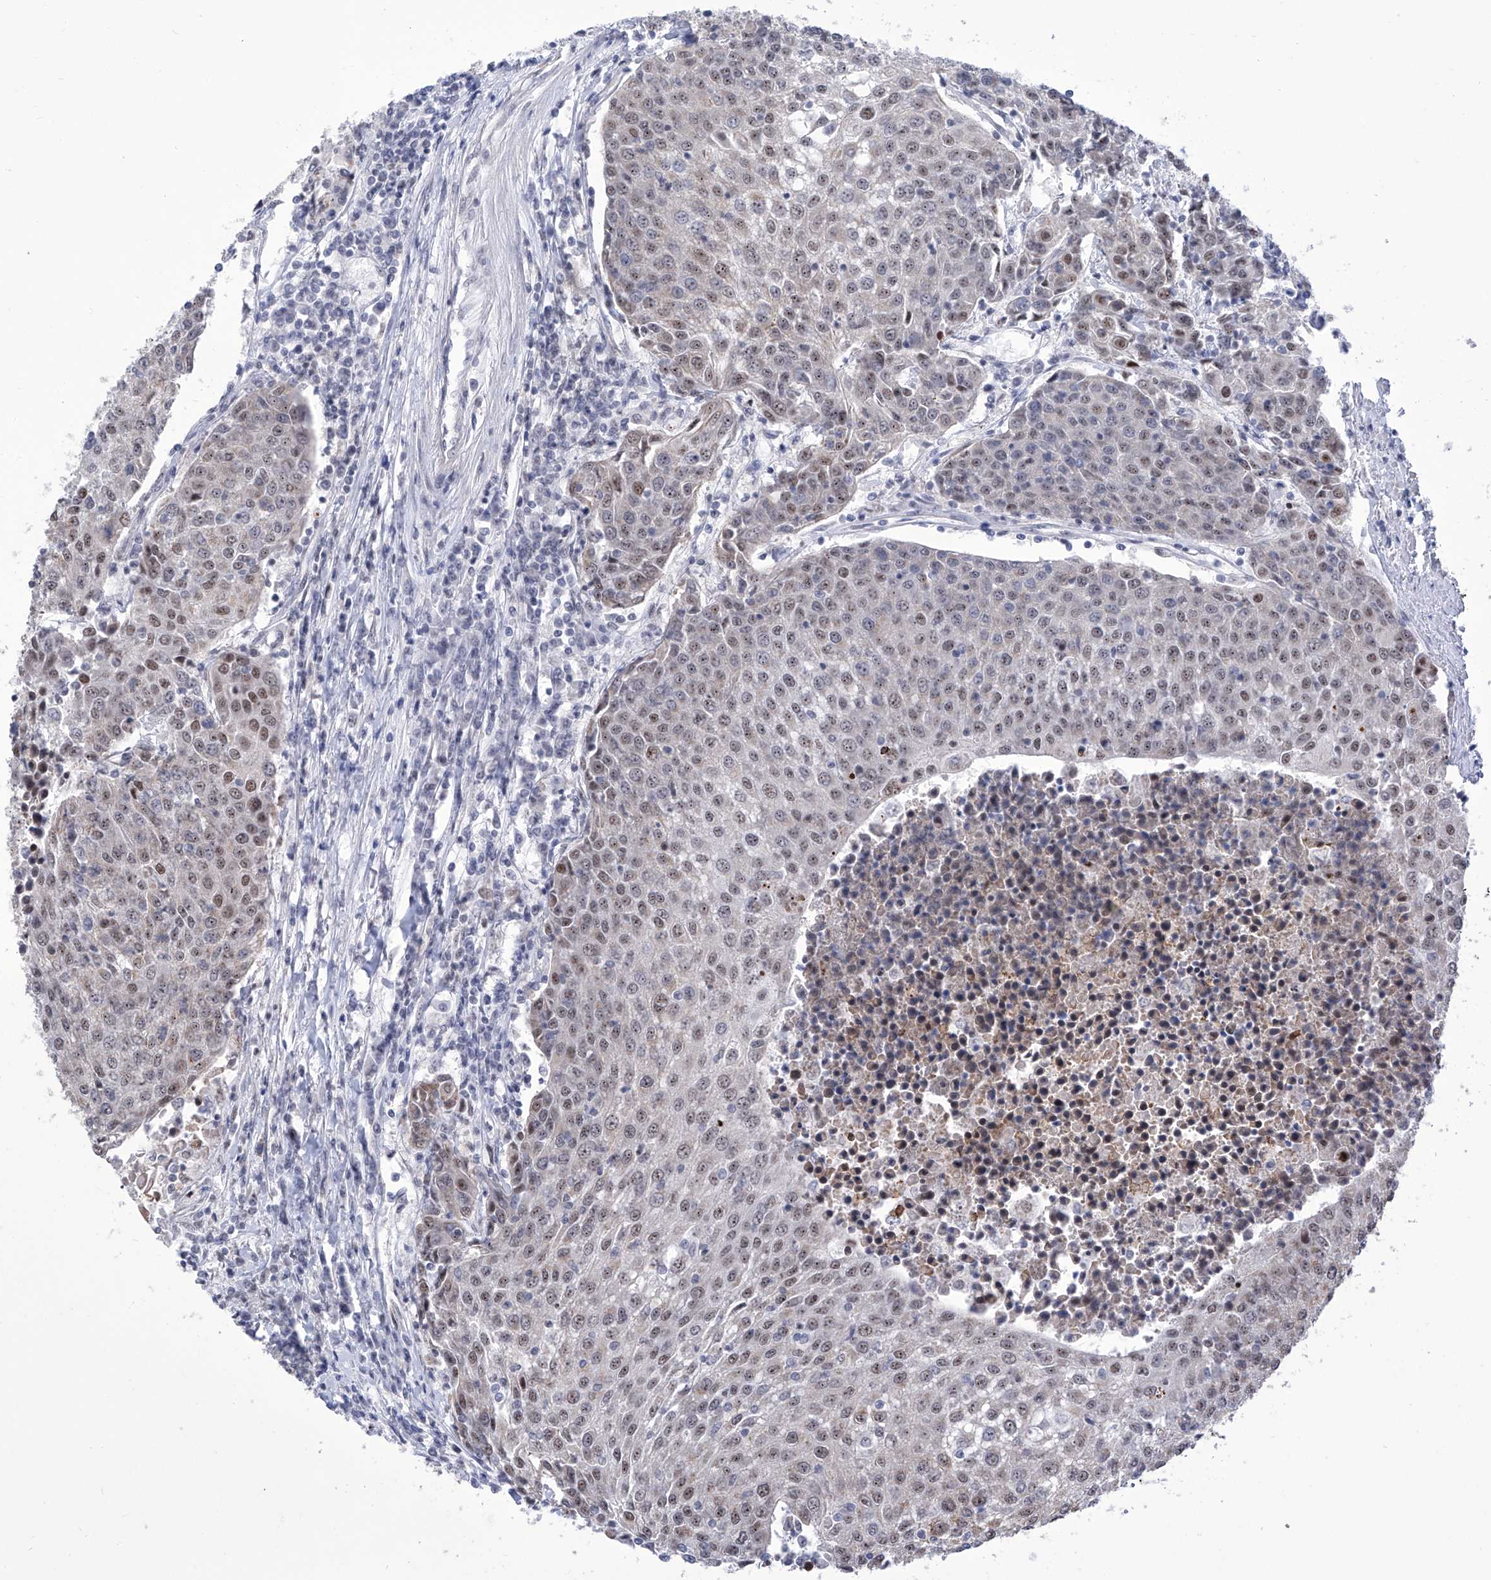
{"staining": {"intensity": "weak", "quantity": ">75%", "location": "nuclear"}, "tissue": "urothelial cancer", "cell_type": "Tumor cells", "image_type": "cancer", "snomed": [{"axis": "morphology", "description": "Urothelial carcinoma, High grade"}, {"axis": "topography", "description": "Urinary bladder"}], "caption": "Immunohistochemistry of high-grade urothelial carcinoma displays low levels of weak nuclear expression in about >75% of tumor cells. The staining was performed using DAB (3,3'-diaminobenzidine) to visualize the protein expression in brown, while the nuclei were stained in blue with hematoxylin (Magnification: 20x).", "gene": "SART1", "patient": {"sex": "female", "age": 85}}